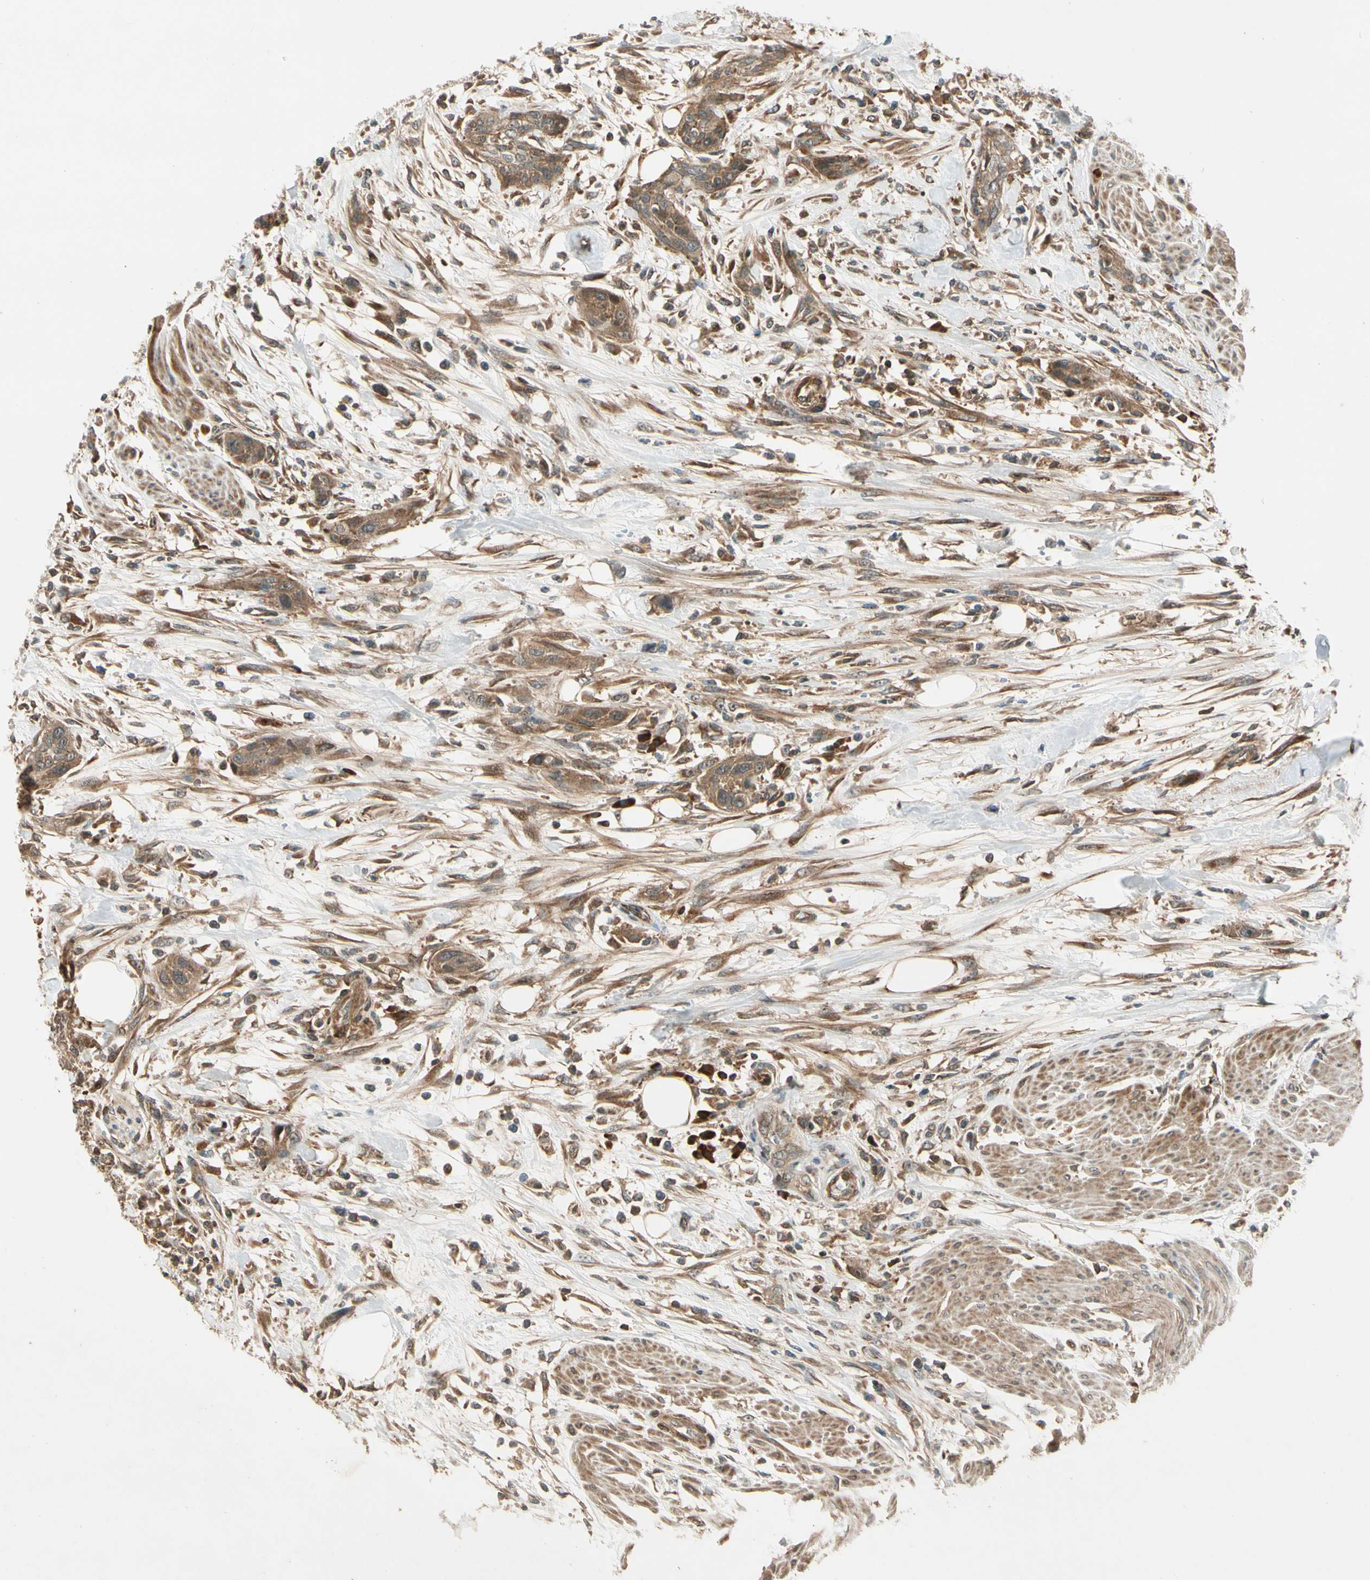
{"staining": {"intensity": "moderate", "quantity": ">75%", "location": "cytoplasmic/membranous"}, "tissue": "urothelial cancer", "cell_type": "Tumor cells", "image_type": "cancer", "snomed": [{"axis": "morphology", "description": "Urothelial carcinoma, High grade"}, {"axis": "topography", "description": "Urinary bladder"}], "caption": "Human urothelial cancer stained with a protein marker exhibits moderate staining in tumor cells.", "gene": "ACVR1C", "patient": {"sex": "male", "age": 35}}